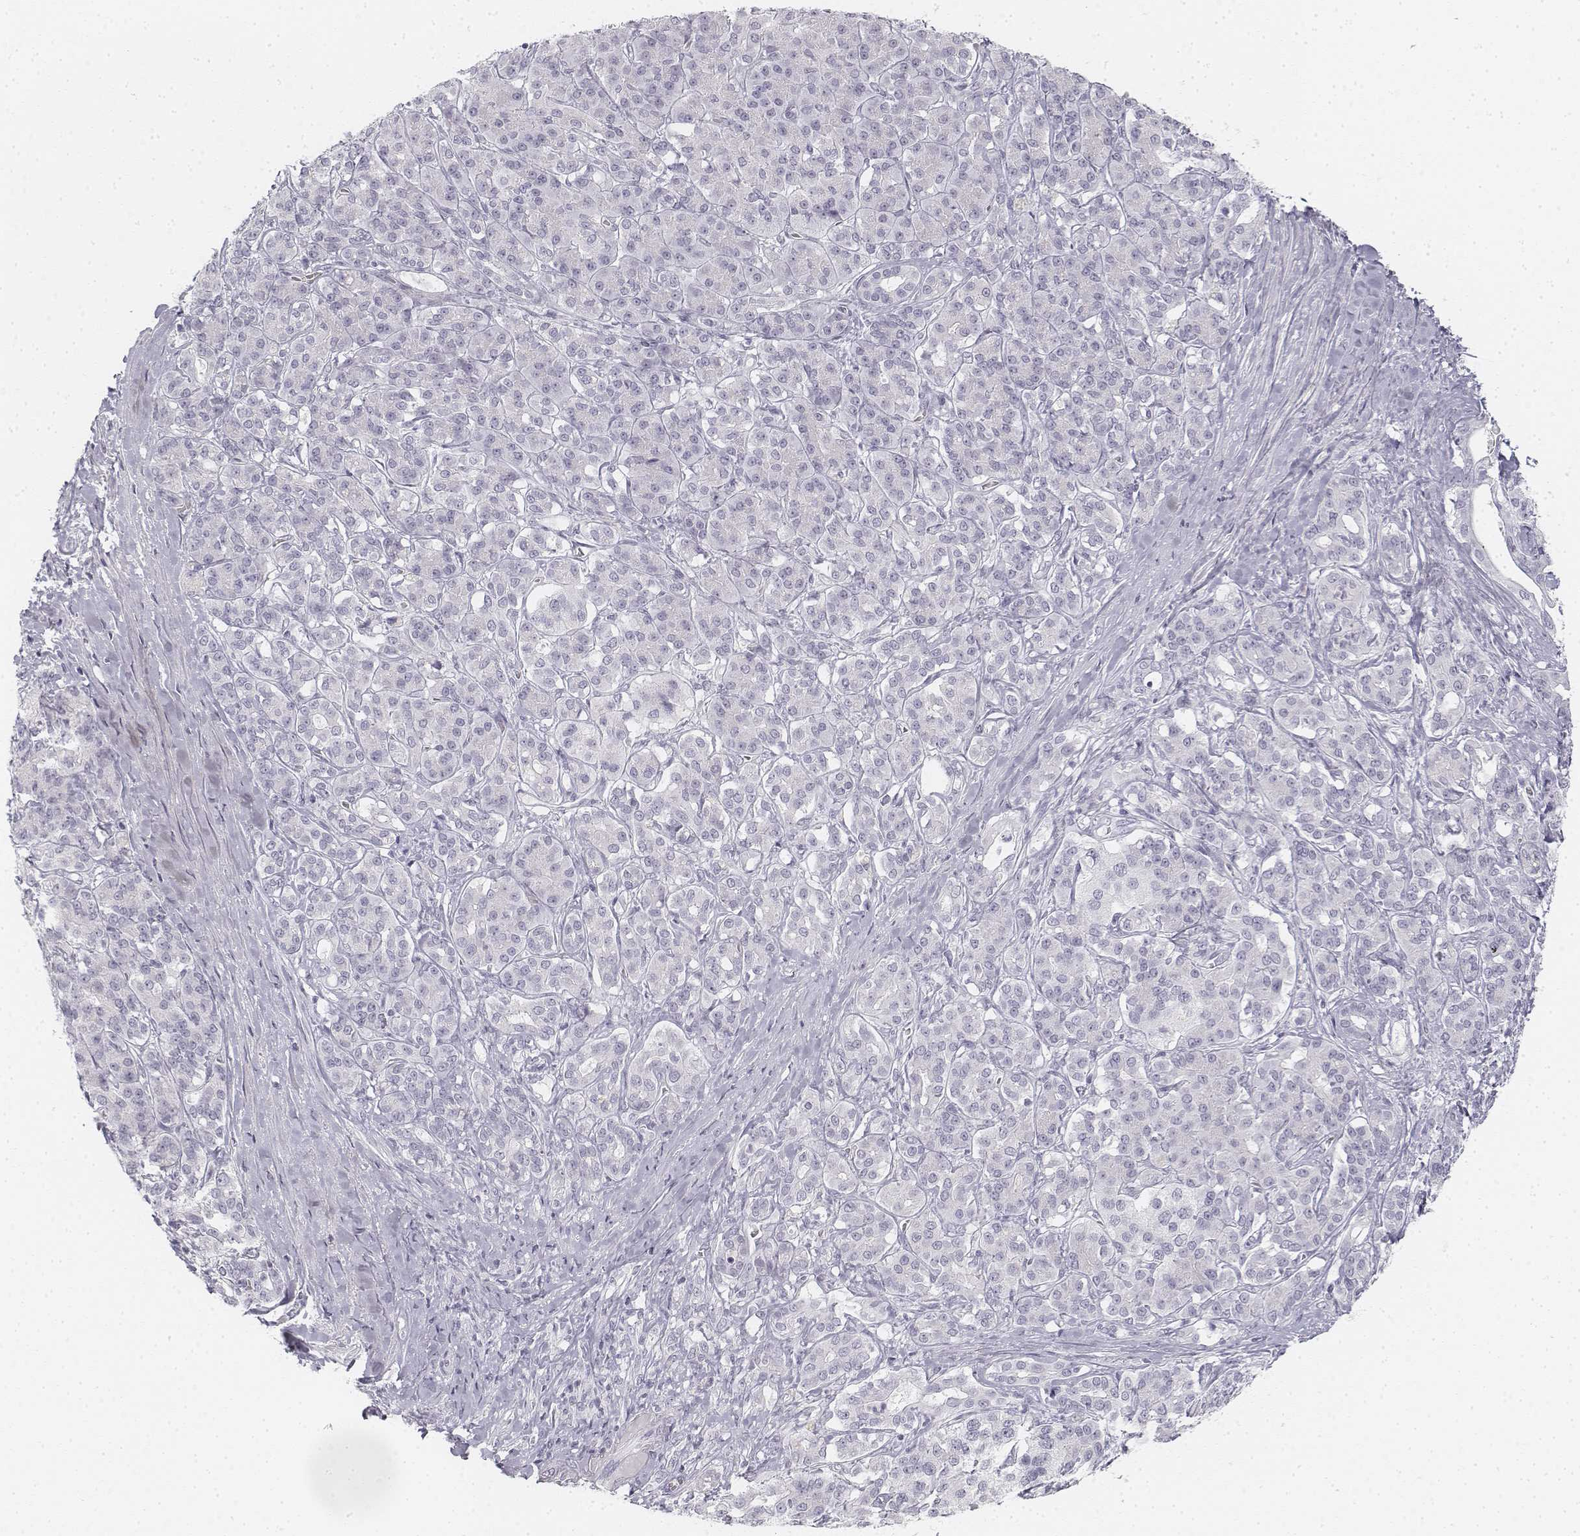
{"staining": {"intensity": "negative", "quantity": "none", "location": "none"}, "tissue": "pancreatic cancer", "cell_type": "Tumor cells", "image_type": "cancer", "snomed": [{"axis": "morphology", "description": "Normal tissue, NOS"}, {"axis": "morphology", "description": "Inflammation, NOS"}, {"axis": "morphology", "description": "Adenocarcinoma, NOS"}, {"axis": "topography", "description": "Pancreas"}], "caption": "An IHC micrograph of pancreatic cancer (adenocarcinoma) is shown. There is no staining in tumor cells of pancreatic cancer (adenocarcinoma). (Brightfield microscopy of DAB immunohistochemistry at high magnification).", "gene": "KRT25", "patient": {"sex": "male", "age": 57}}